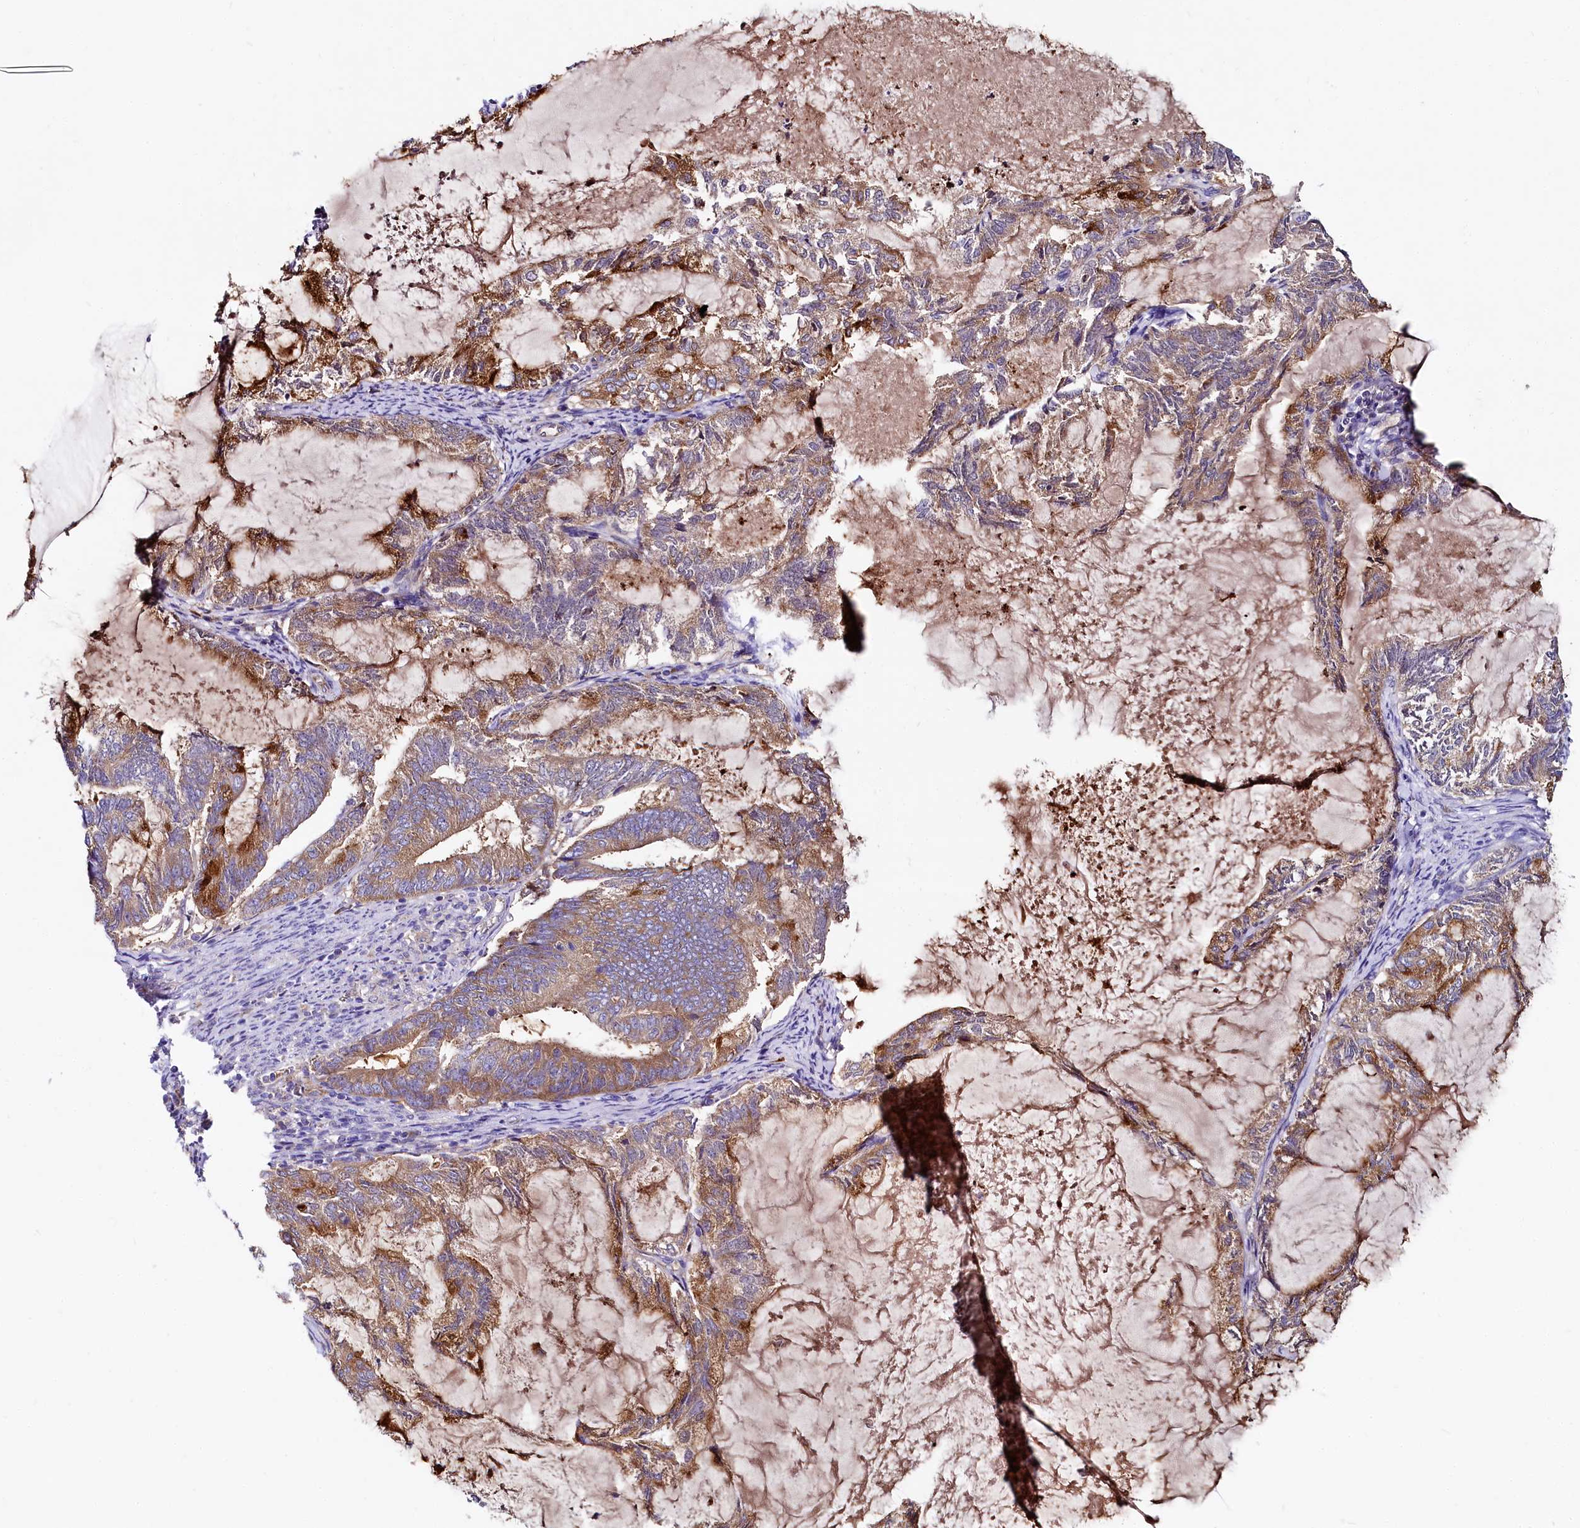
{"staining": {"intensity": "moderate", "quantity": ">75%", "location": "cytoplasmic/membranous"}, "tissue": "endometrial cancer", "cell_type": "Tumor cells", "image_type": "cancer", "snomed": [{"axis": "morphology", "description": "Adenocarcinoma, NOS"}, {"axis": "topography", "description": "Endometrium"}], "caption": "Endometrial adenocarcinoma stained with a brown dye exhibits moderate cytoplasmic/membranous positive staining in approximately >75% of tumor cells.", "gene": "QARS1", "patient": {"sex": "female", "age": 86}}